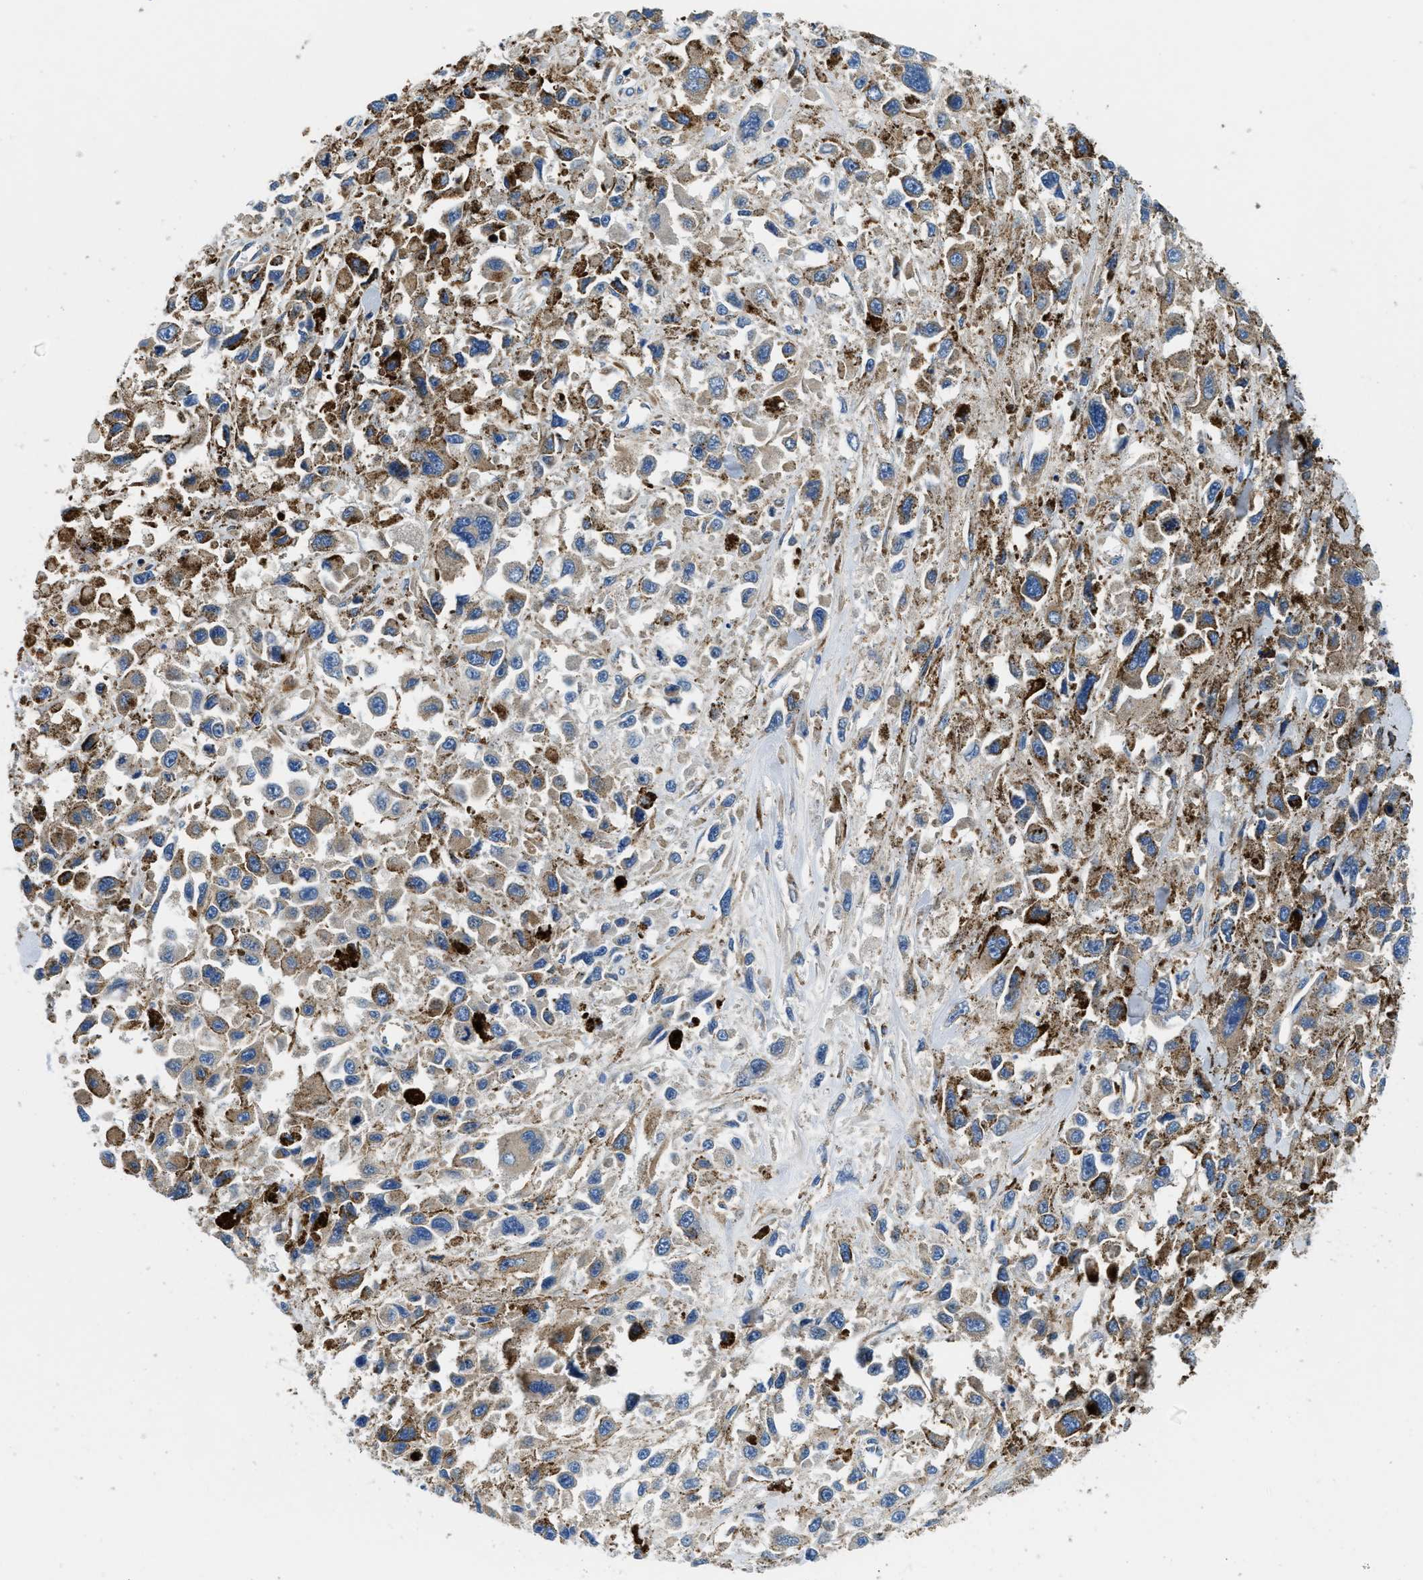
{"staining": {"intensity": "moderate", "quantity": "25%-75%", "location": "cytoplasmic/membranous"}, "tissue": "melanoma", "cell_type": "Tumor cells", "image_type": "cancer", "snomed": [{"axis": "morphology", "description": "Malignant melanoma, Metastatic site"}, {"axis": "topography", "description": "Lymph node"}], "caption": "Immunohistochemistry (IHC) micrograph of human melanoma stained for a protein (brown), which displays medium levels of moderate cytoplasmic/membranous positivity in approximately 25%-75% of tumor cells.", "gene": "SAMD4B", "patient": {"sex": "male", "age": 59}}